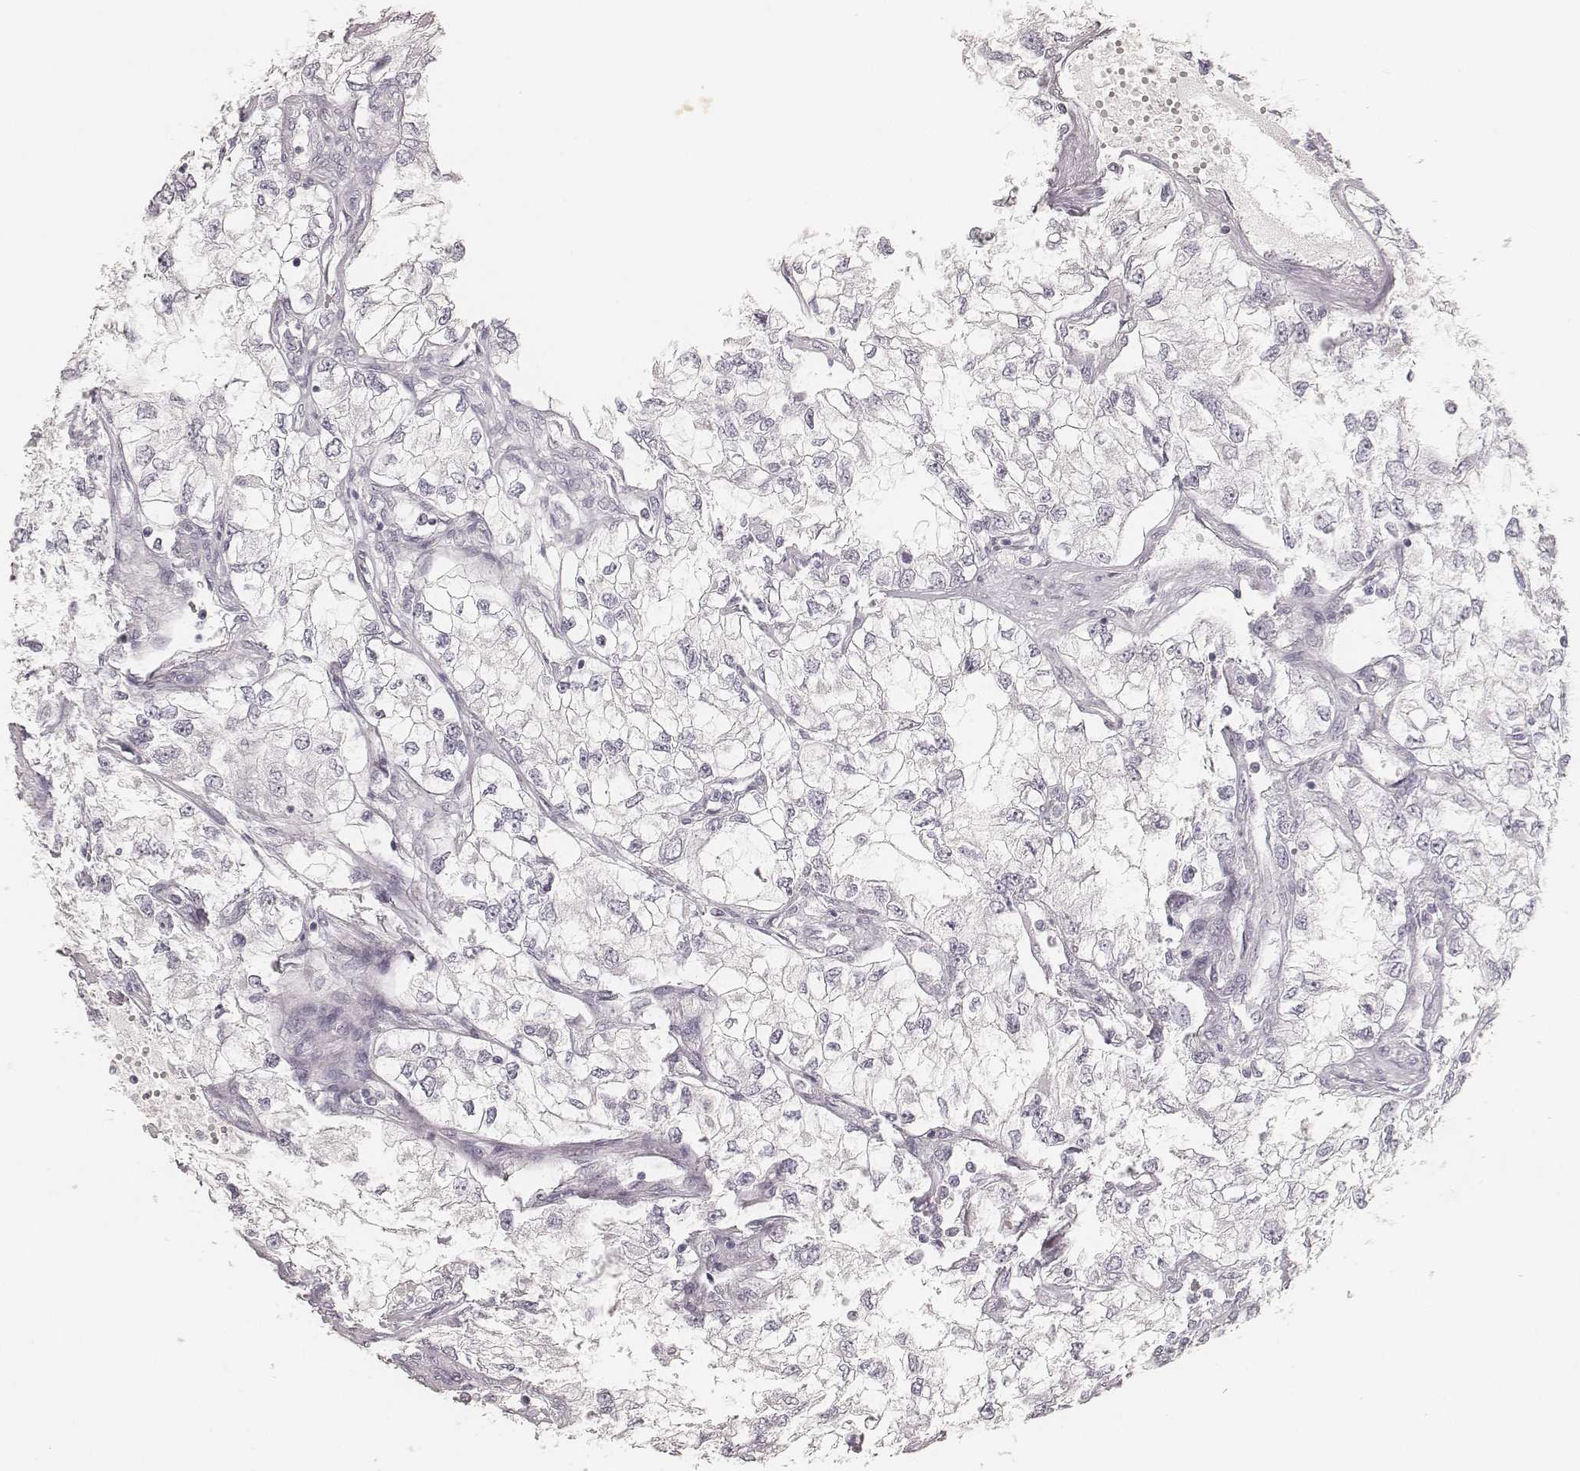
{"staining": {"intensity": "negative", "quantity": "none", "location": "none"}, "tissue": "renal cancer", "cell_type": "Tumor cells", "image_type": "cancer", "snomed": [{"axis": "morphology", "description": "Adenocarcinoma, NOS"}, {"axis": "topography", "description": "Kidney"}], "caption": "Renal cancer was stained to show a protein in brown. There is no significant staining in tumor cells.", "gene": "KRT72", "patient": {"sex": "female", "age": 59}}